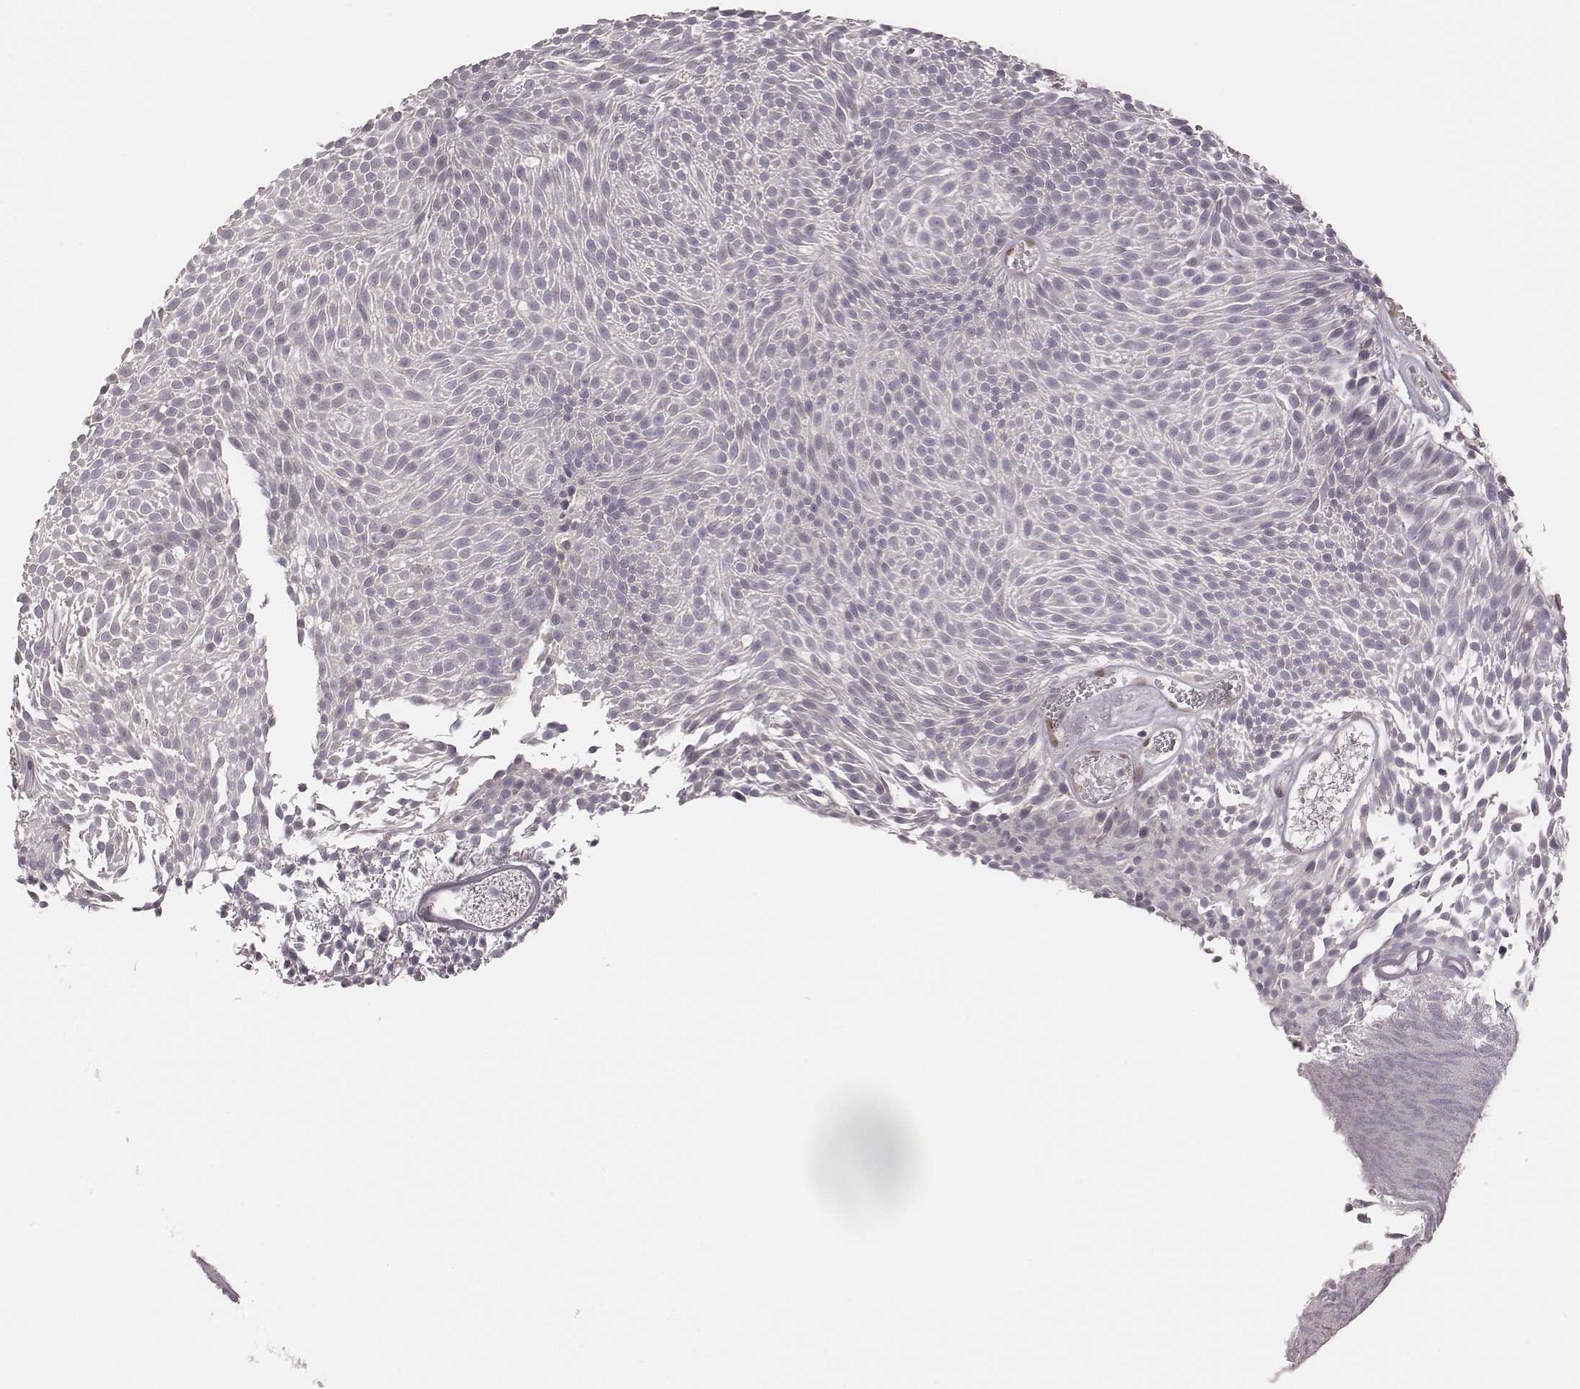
{"staining": {"intensity": "negative", "quantity": "none", "location": "none"}, "tissue": "urothelial cancer", "cell_type": "Tumor cells", "image_type": "cancer", "snomed": [{"axis": "morphology", "description": "Urothelial carcinoma, Low grade"}, {"axis": "topography", "description": "Urinary bladder"}], "caption": "DAB (3,3'-diaminobenzidine) immunohistochemical staining of human urothelial cancer shows no significant positivity in tumor cells.", "gene": "MSX1", "patient": {"sex": "male", "age": 77}}